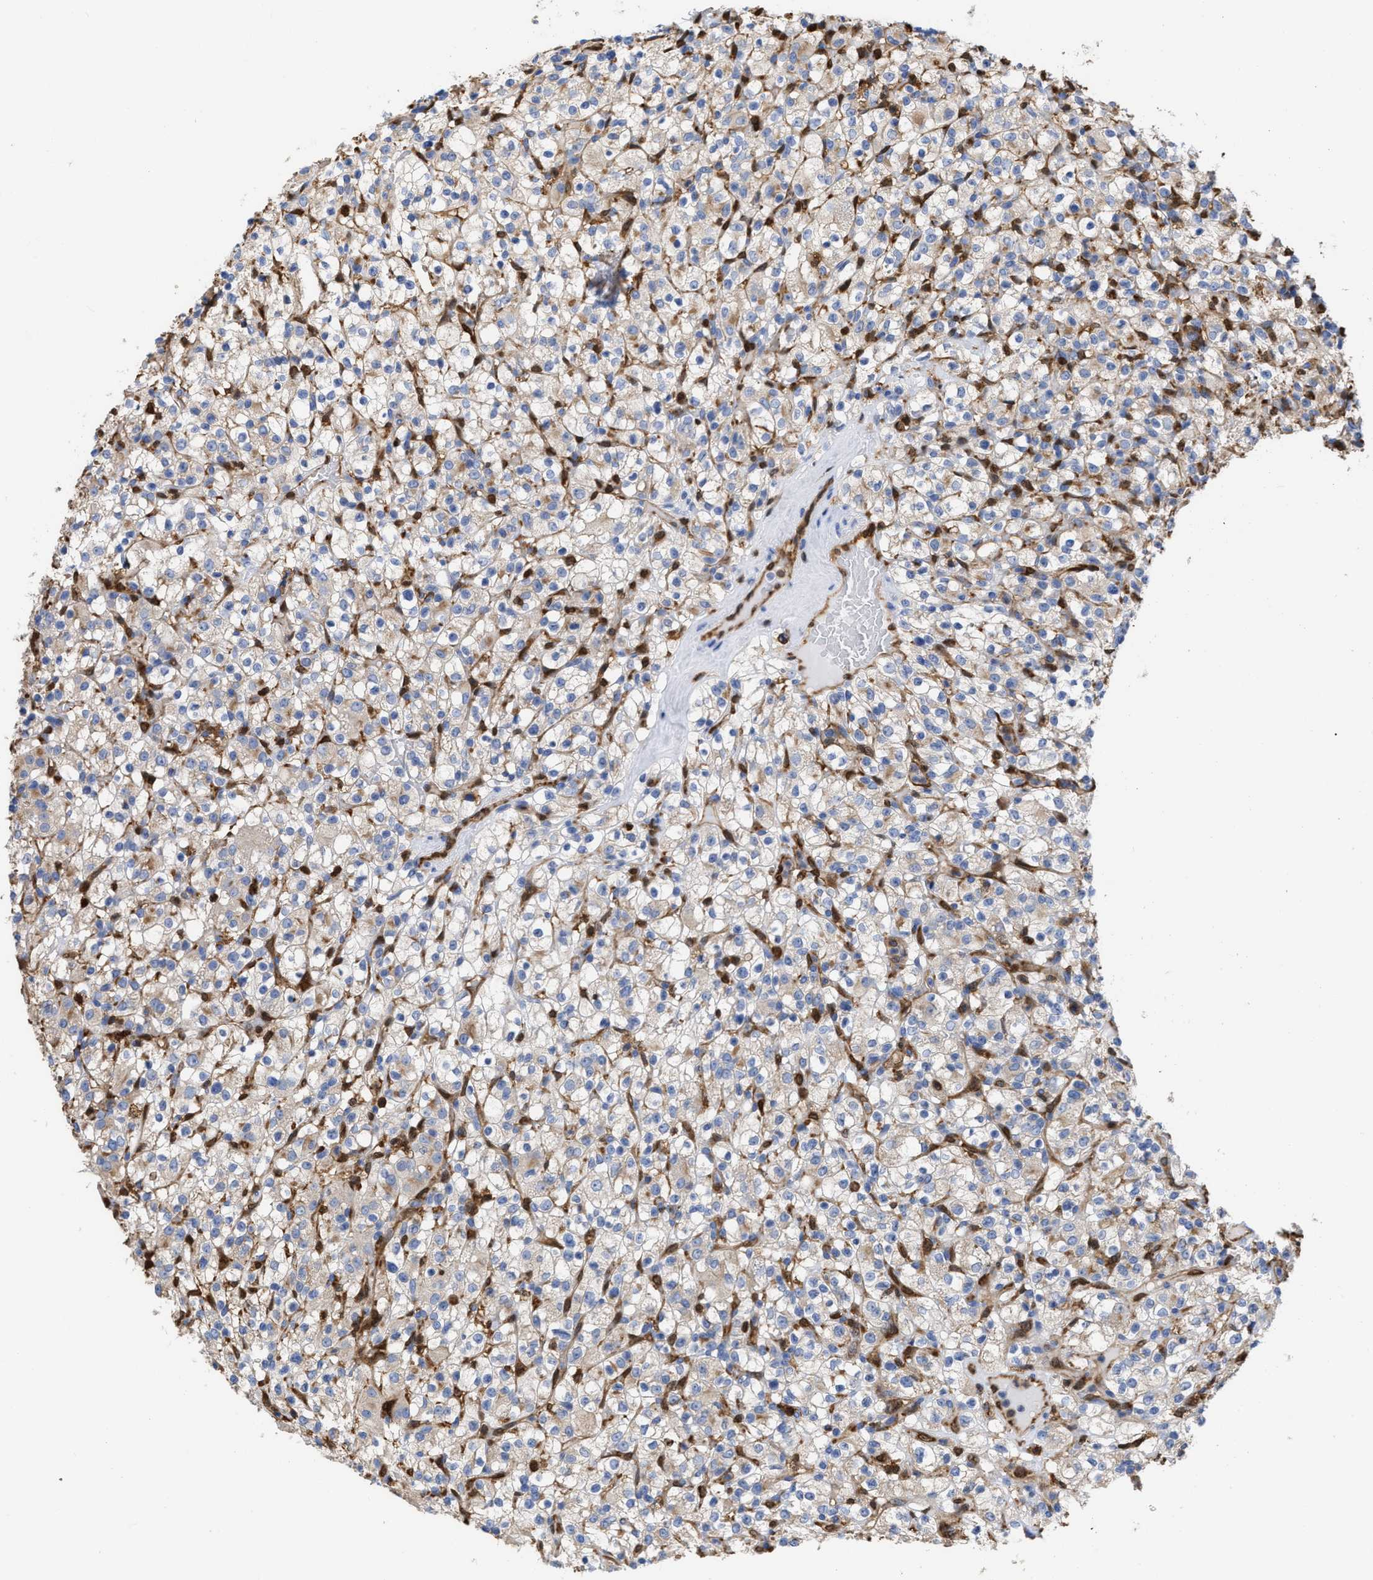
{"staining": {"intensity": "weak", "quantity": ">75%", "location": "cytoplasmic/membranous"}, "tissue": "renal cancer", "cell_type": "Tumor cells", "image_type": "cancer", "snomed": [{"axis": "morphology", "description": "Normal tissue, NOS"}, {"axis": "morphology", "description": "Adenocarcinoma, NOS"}, {"axis": "topography", "description": "Kidney"}], "caption": "Approximately >75% of tumor cells in human adenocarcinoma (renal) exhibit weak cytoplasmic/membranous protein positivity as visualized by brown immunohistochemical staining.", "gene": "GIMAP4", "patient": {"sex": "female", "age": 72}}